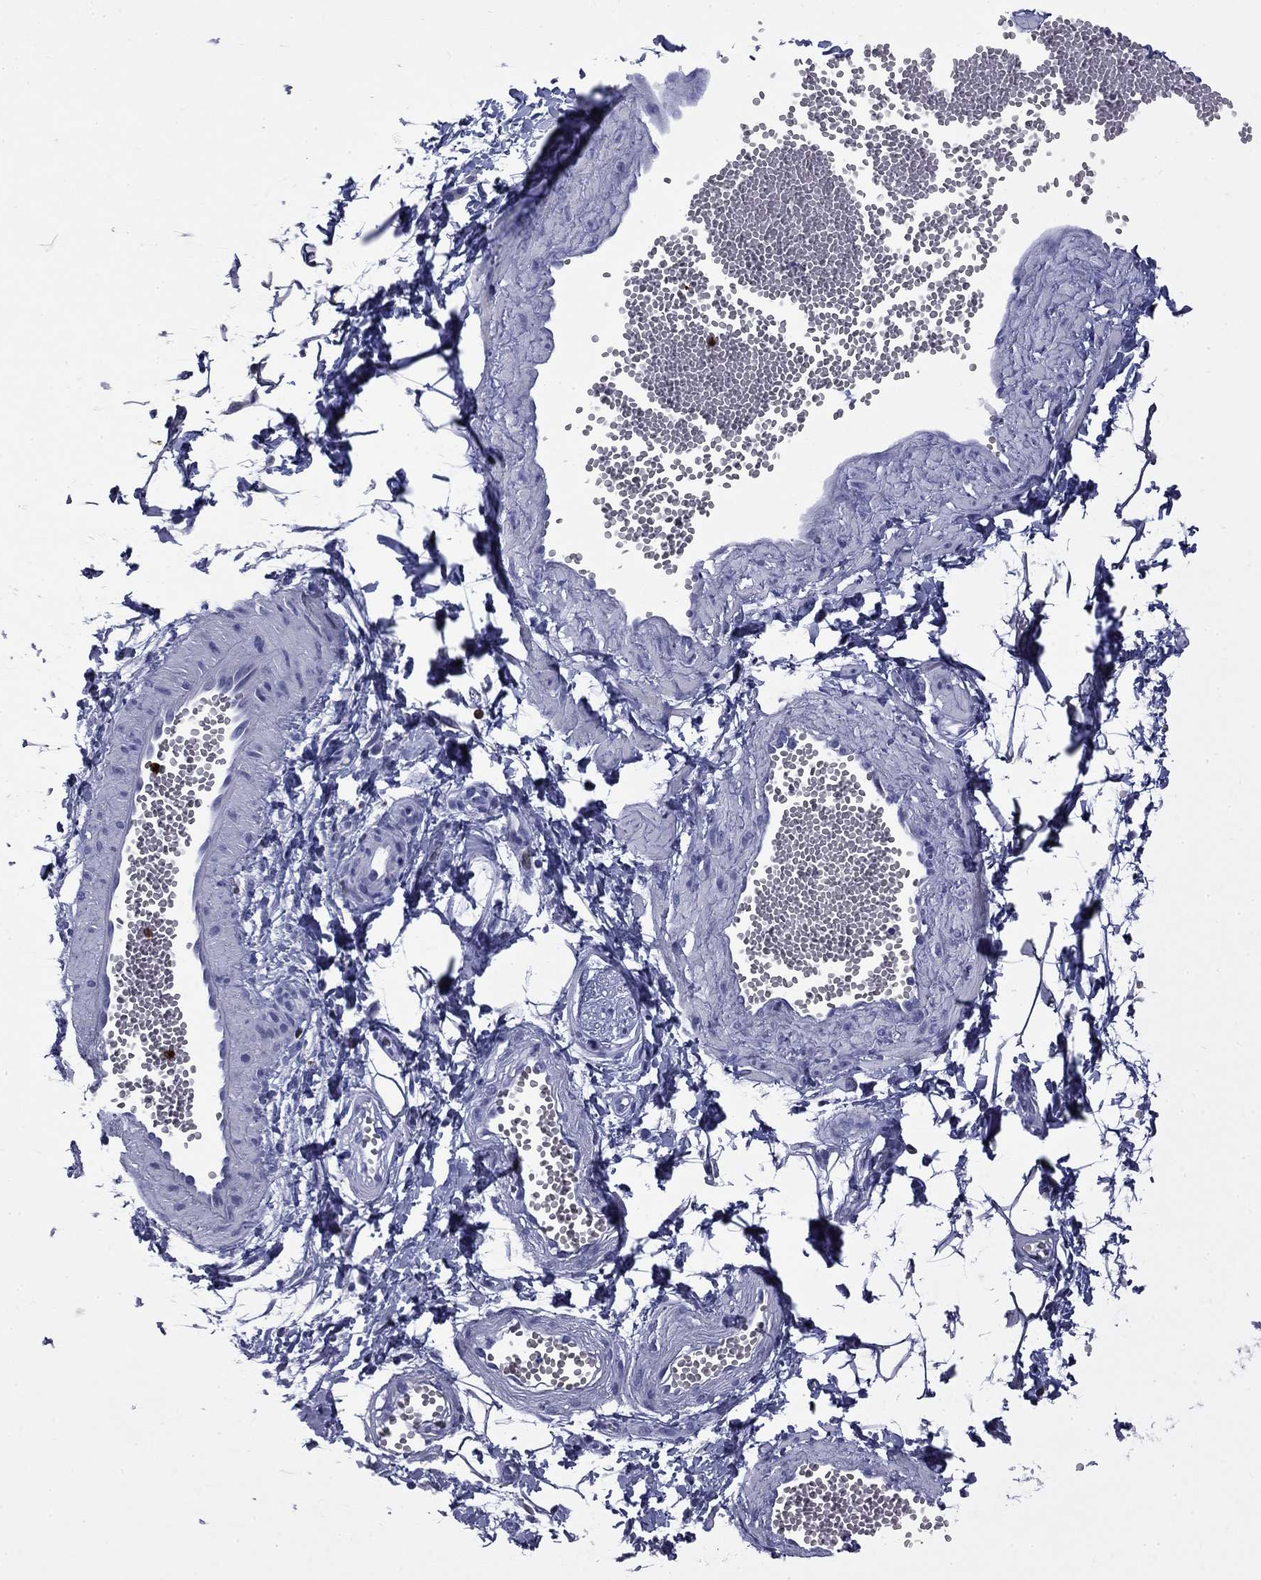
{"staining": {"intensity": "negative", "quantity": "none", "location": "none"}, "tissue": "adipose tissue", "cell_type": "Adipocytes", "image_type": "normal", "snomed": [{"axis": "morphology", "description": "Normal tissue, NOS"}, {"axis": "topography", "description": "Smooth muscle"}, {"axis": "topography", "description": "Peripheral nerve tissue"}], "caption": "Adipose tissue stained for a protein using immunohistochemistry (IHC) demonstrates no positivity adipocytes.", "gene": "TRIM29", "patient": {"sex": "male", "age": 22}}